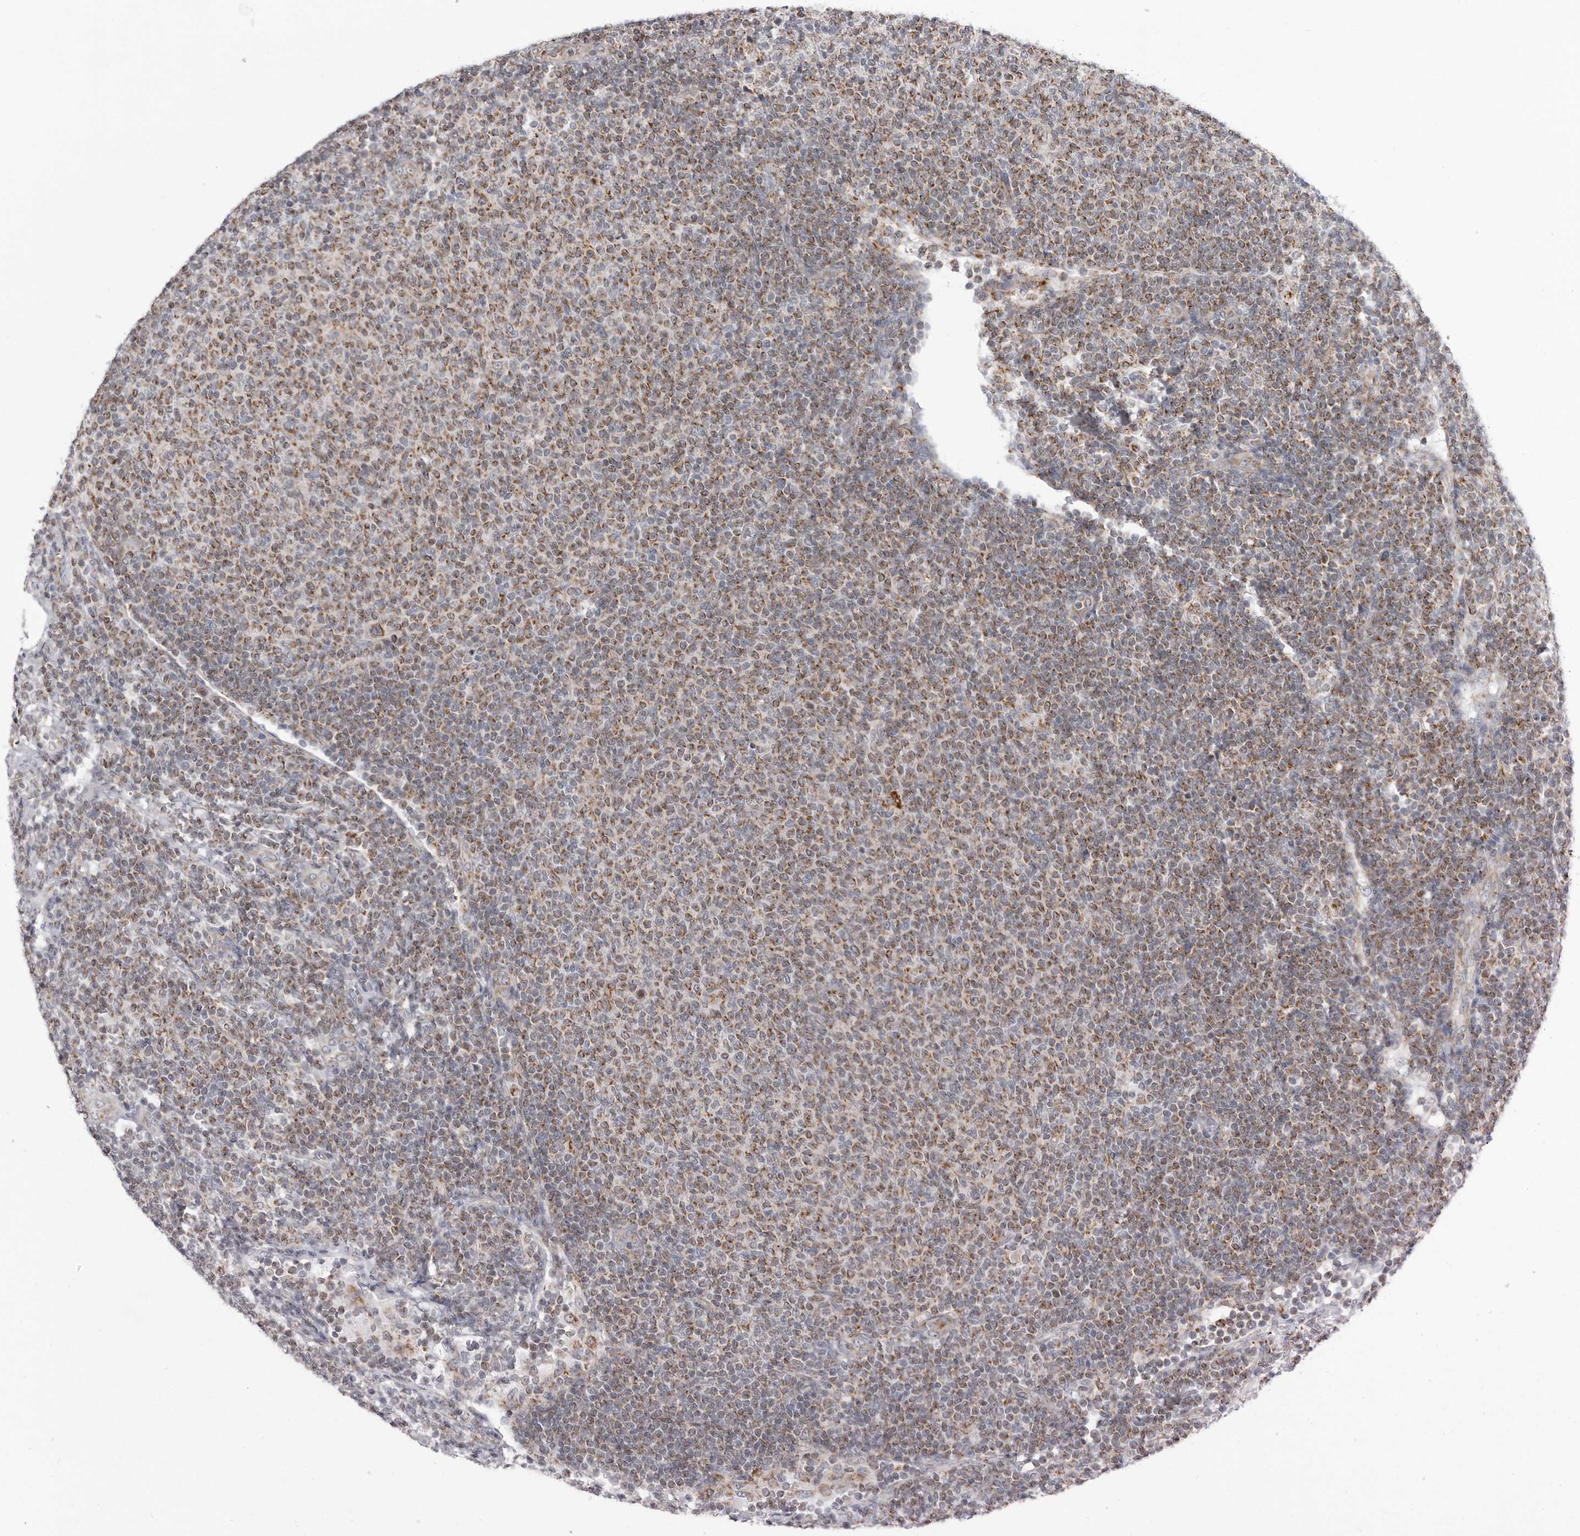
{"staining": {"intensity": "moderate", "quantity": ">75%", "location": "cytoplasmic/membranous"}, "tissue": "lymphoma", "cell_type": "Tumor cells", "image_type": "cancer", "snomed": [{"axis": "morphology", "description": "Malignant lymphoma, non-Hodgkin's type, Low grade"}, {"axis": "topography", "description": "Lymph node"}], "caption": "Lymphoma stained with a brown dye reveals moderate cytoplasmic/membranous positive staining in about >75% of tumor cells.", "gene": "FH", "patient": {"sex": "male", "age": 66}}